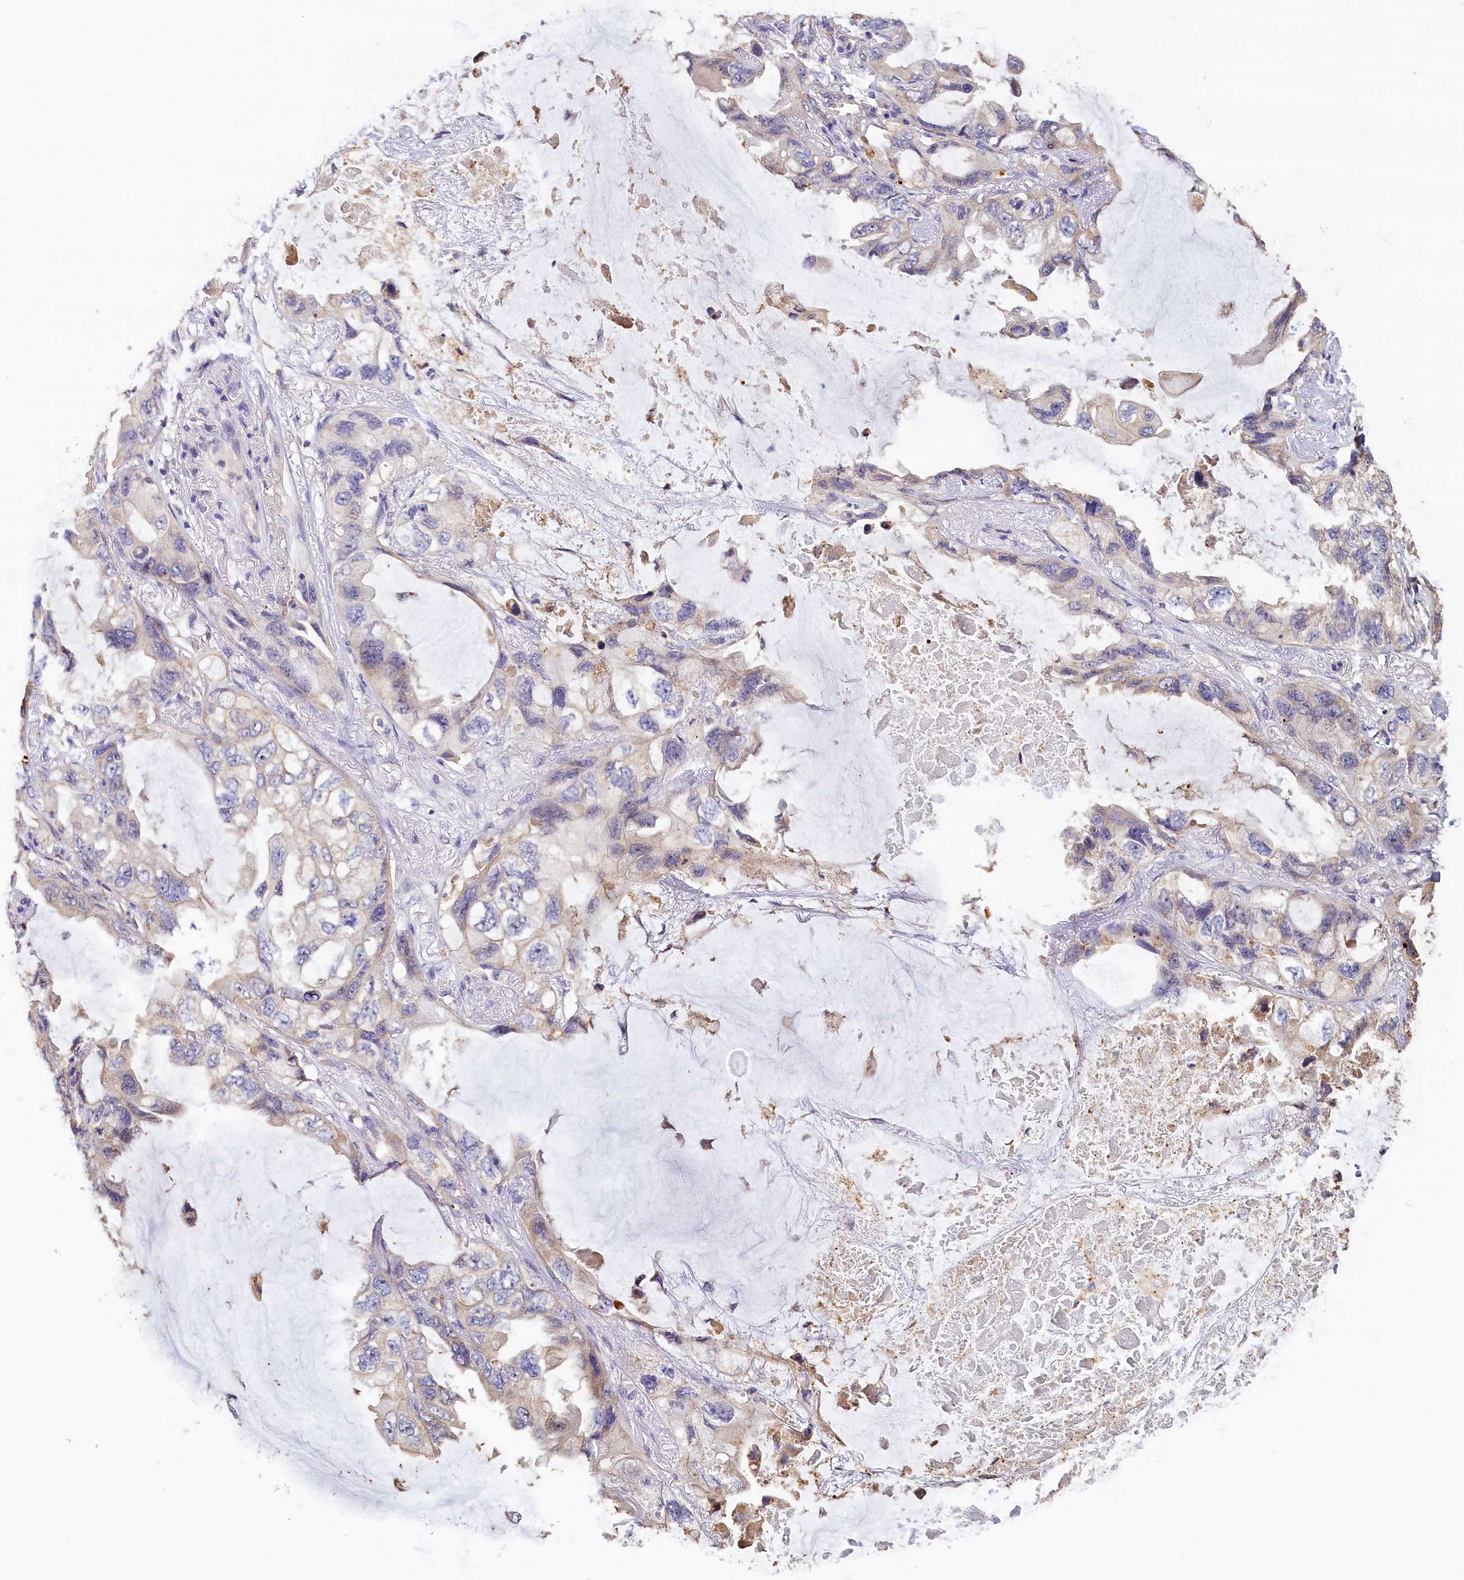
{"staining": {"intensity": "negative", "quantity": "none", "location": "none"}, "tissue": "lung cancer", "cell_type": "Tumor cells", "image_type": "cancer", "snomed": [{"axis": "morphology", "description": "Squamous cell carcinoma, NOS"}, {"axis": "topography", "description": "Lung"}], "caption": "Immunohistochemical staining of human lung squamous cell carcinoma shows no significant staining in tumor cells. (DAB immunohistochemistry visualized using brightfield microscopy, high magnification).", "gene": "KATNB1", "patient": {"sex": "female", "age": 73}}